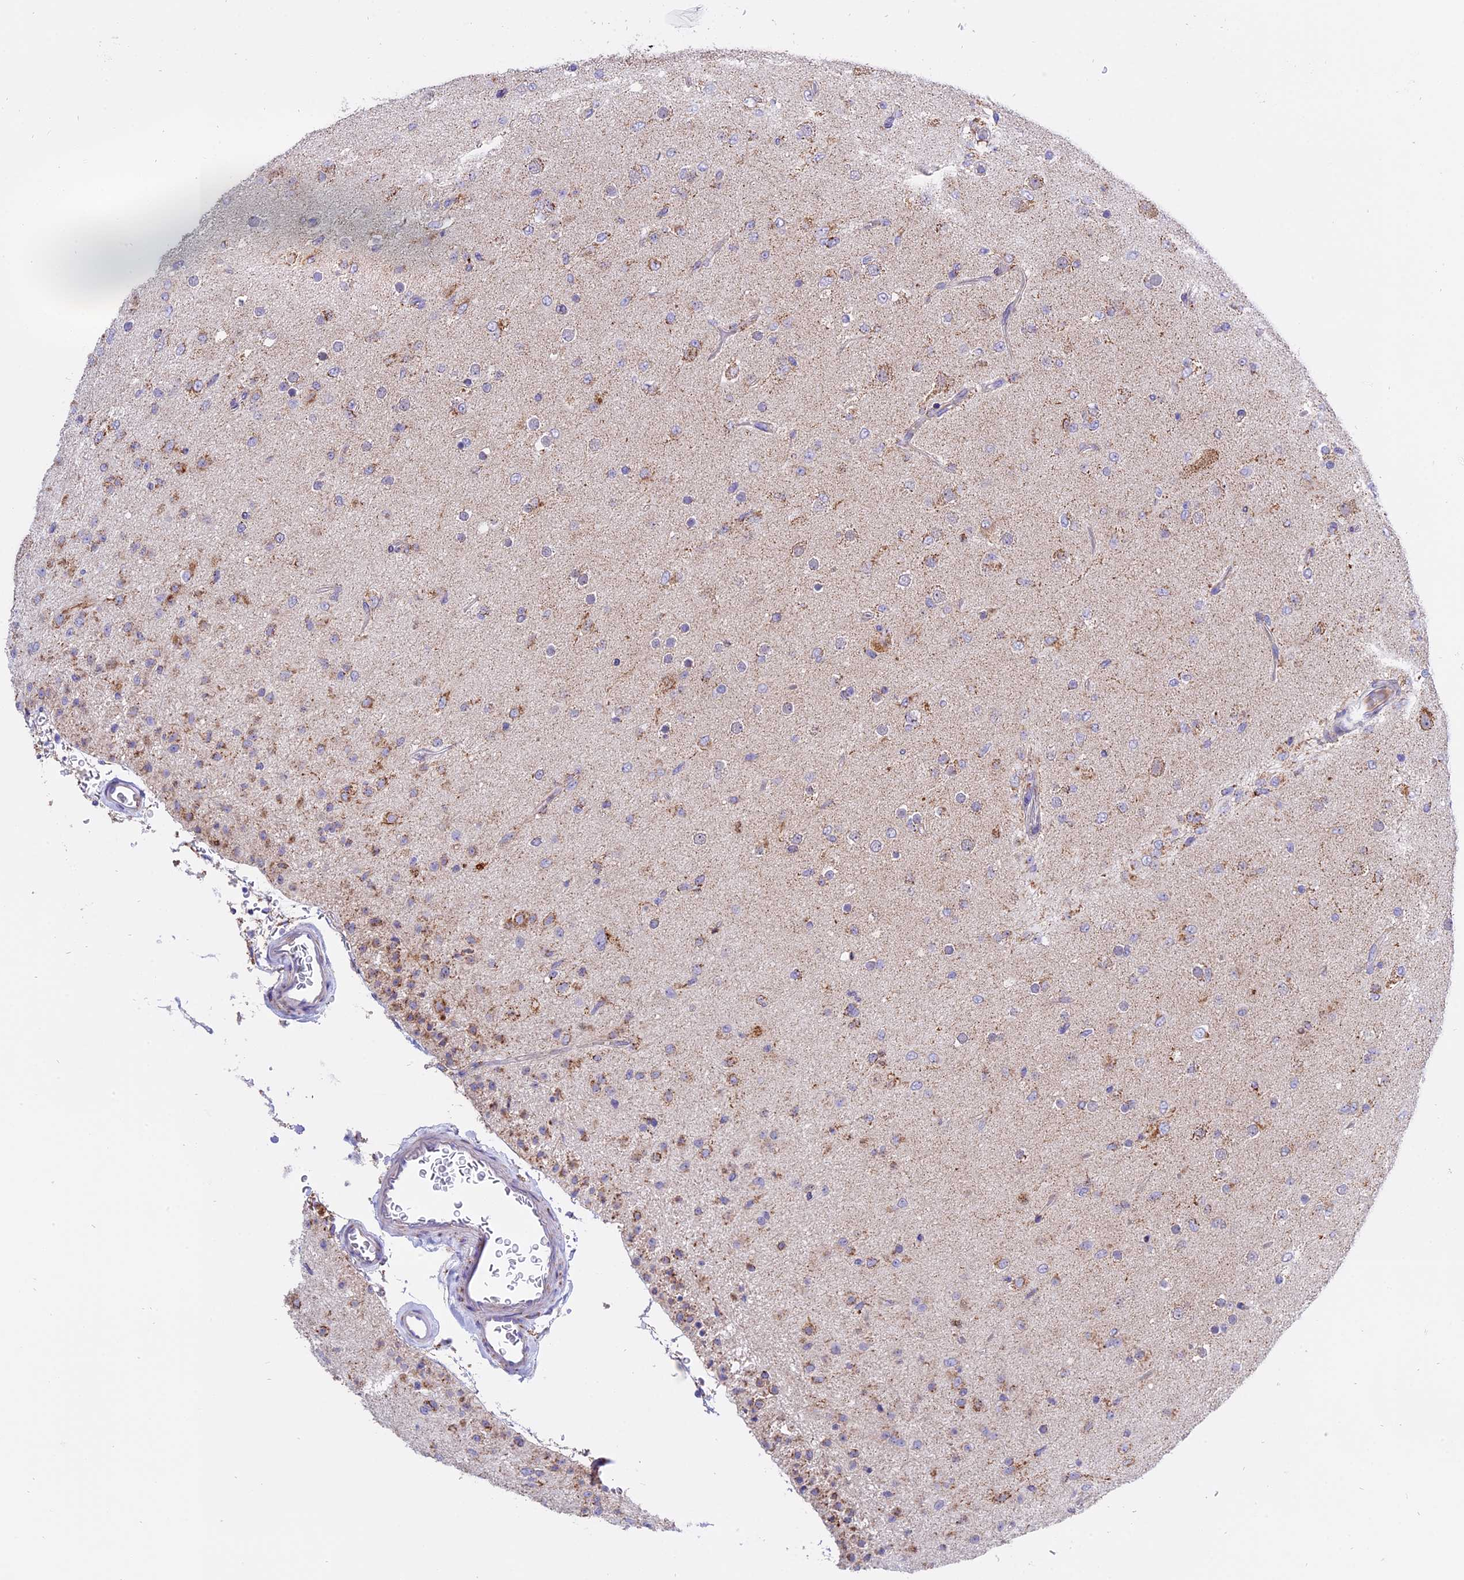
{"staining": {"intensity": "moderate", "quantity": "<25%", "location": "cytoplasmic/membranous"}, "tissue": "glioma", "cell_type": "Tumor cells", "image_type": "cancer", "snomed": [{"axis": "morphology", "description": "Glioma, malignant, Low grade"}, {"axis": "topography", "description": "Brain"}], "caption": "This is an image of immunohistochemistry staining of low-grade glioma (malignant), which shows moderate expression in the cytoplasmic/membranous of tumor cells.", "gene": "MRPS34", "patient": {"sex": "male", "age": 65}}